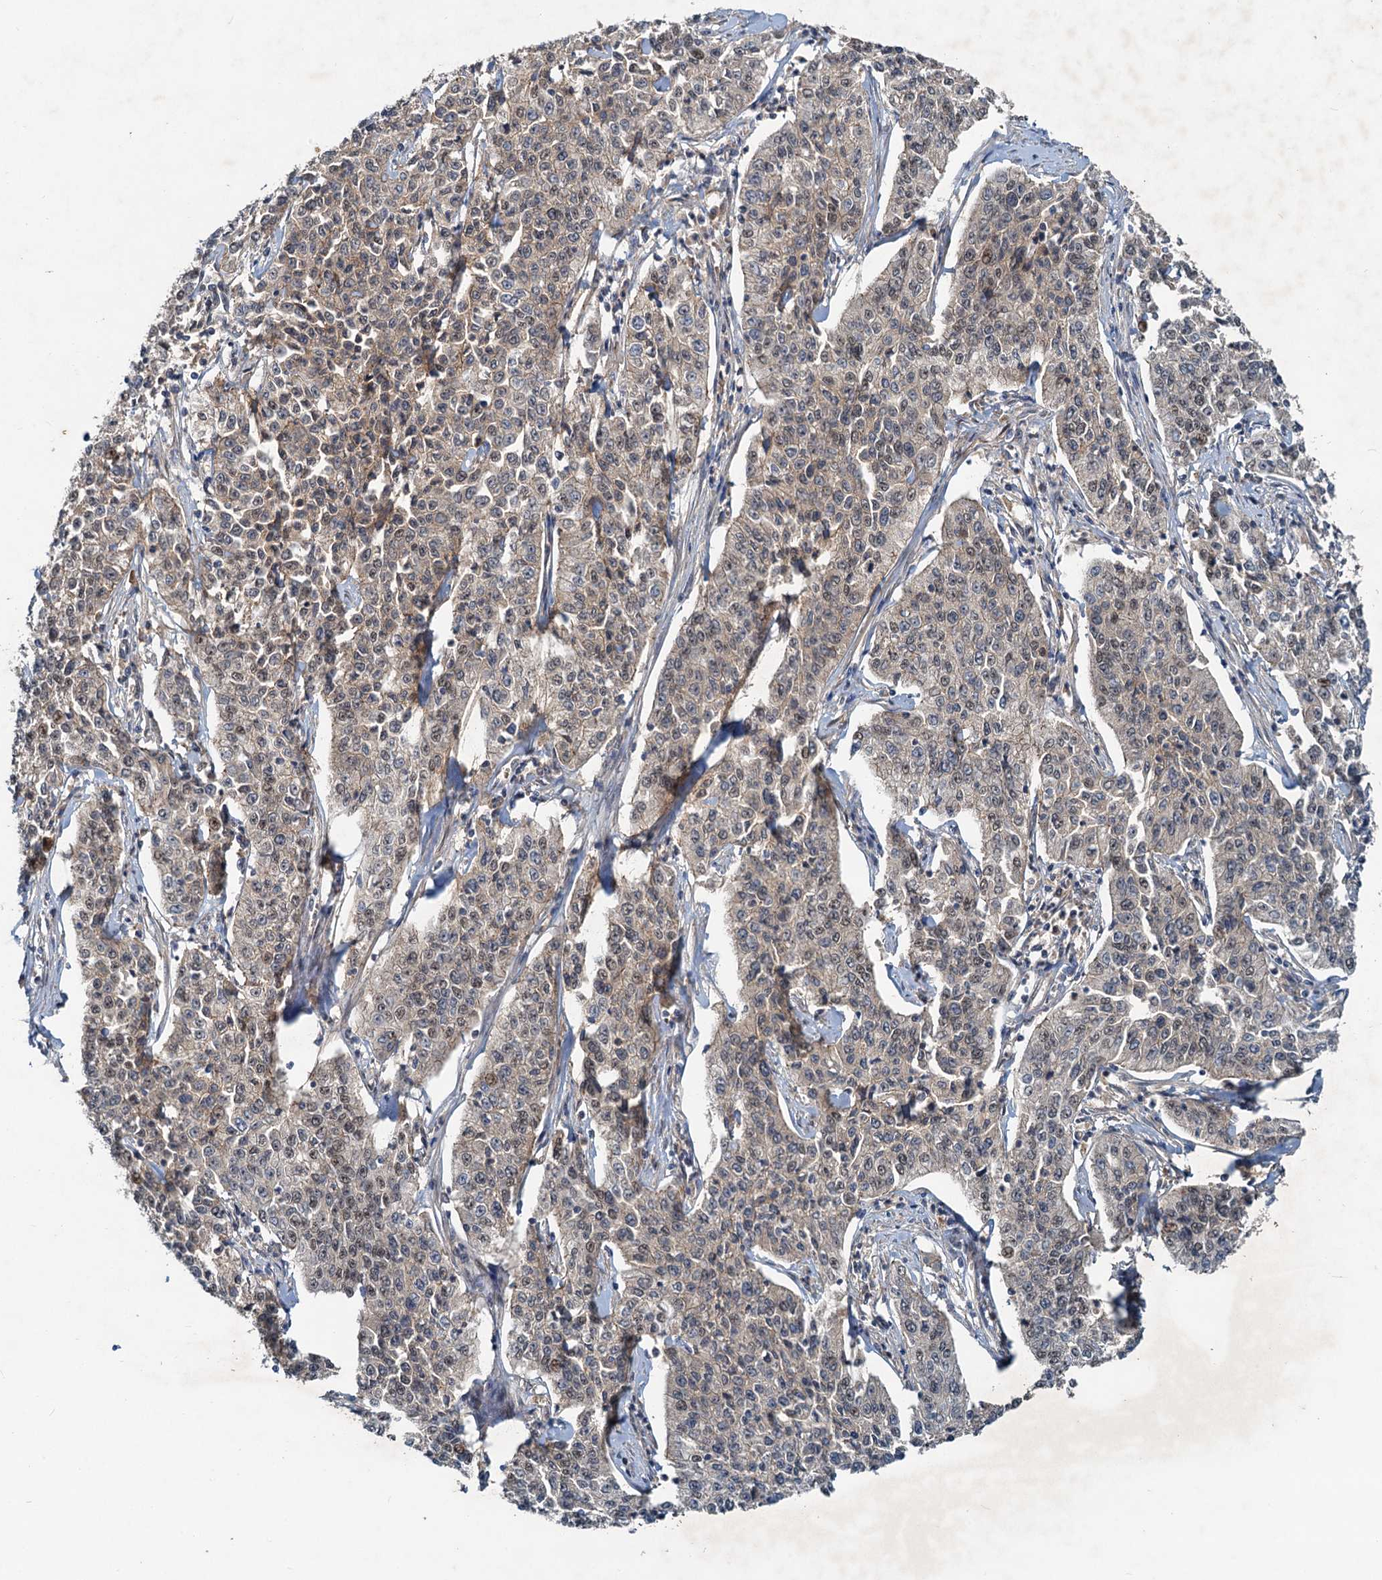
{"staining": {"intensity": "weak", "quantity": ">75%", "location": "cytoplasmic/membranous,nuclear"}, "tissue": "cervical cancer", "cell_type": "Tumor cells", "image_type": "cancer", "snomed": [{"axis": "morphology", "description": "Squamous cell carcinoma, NOS"}, {"axis": "topography", "description": "Cervix"}], "caption": "A brown stain highlights weak cytoplasmic/membranous and nuclear staining of a protein in cervical cancer (squamous cell carcinoma) tumor cells.", "gene": "CEP68", "patient": {"sex": "female", "age": 35}}